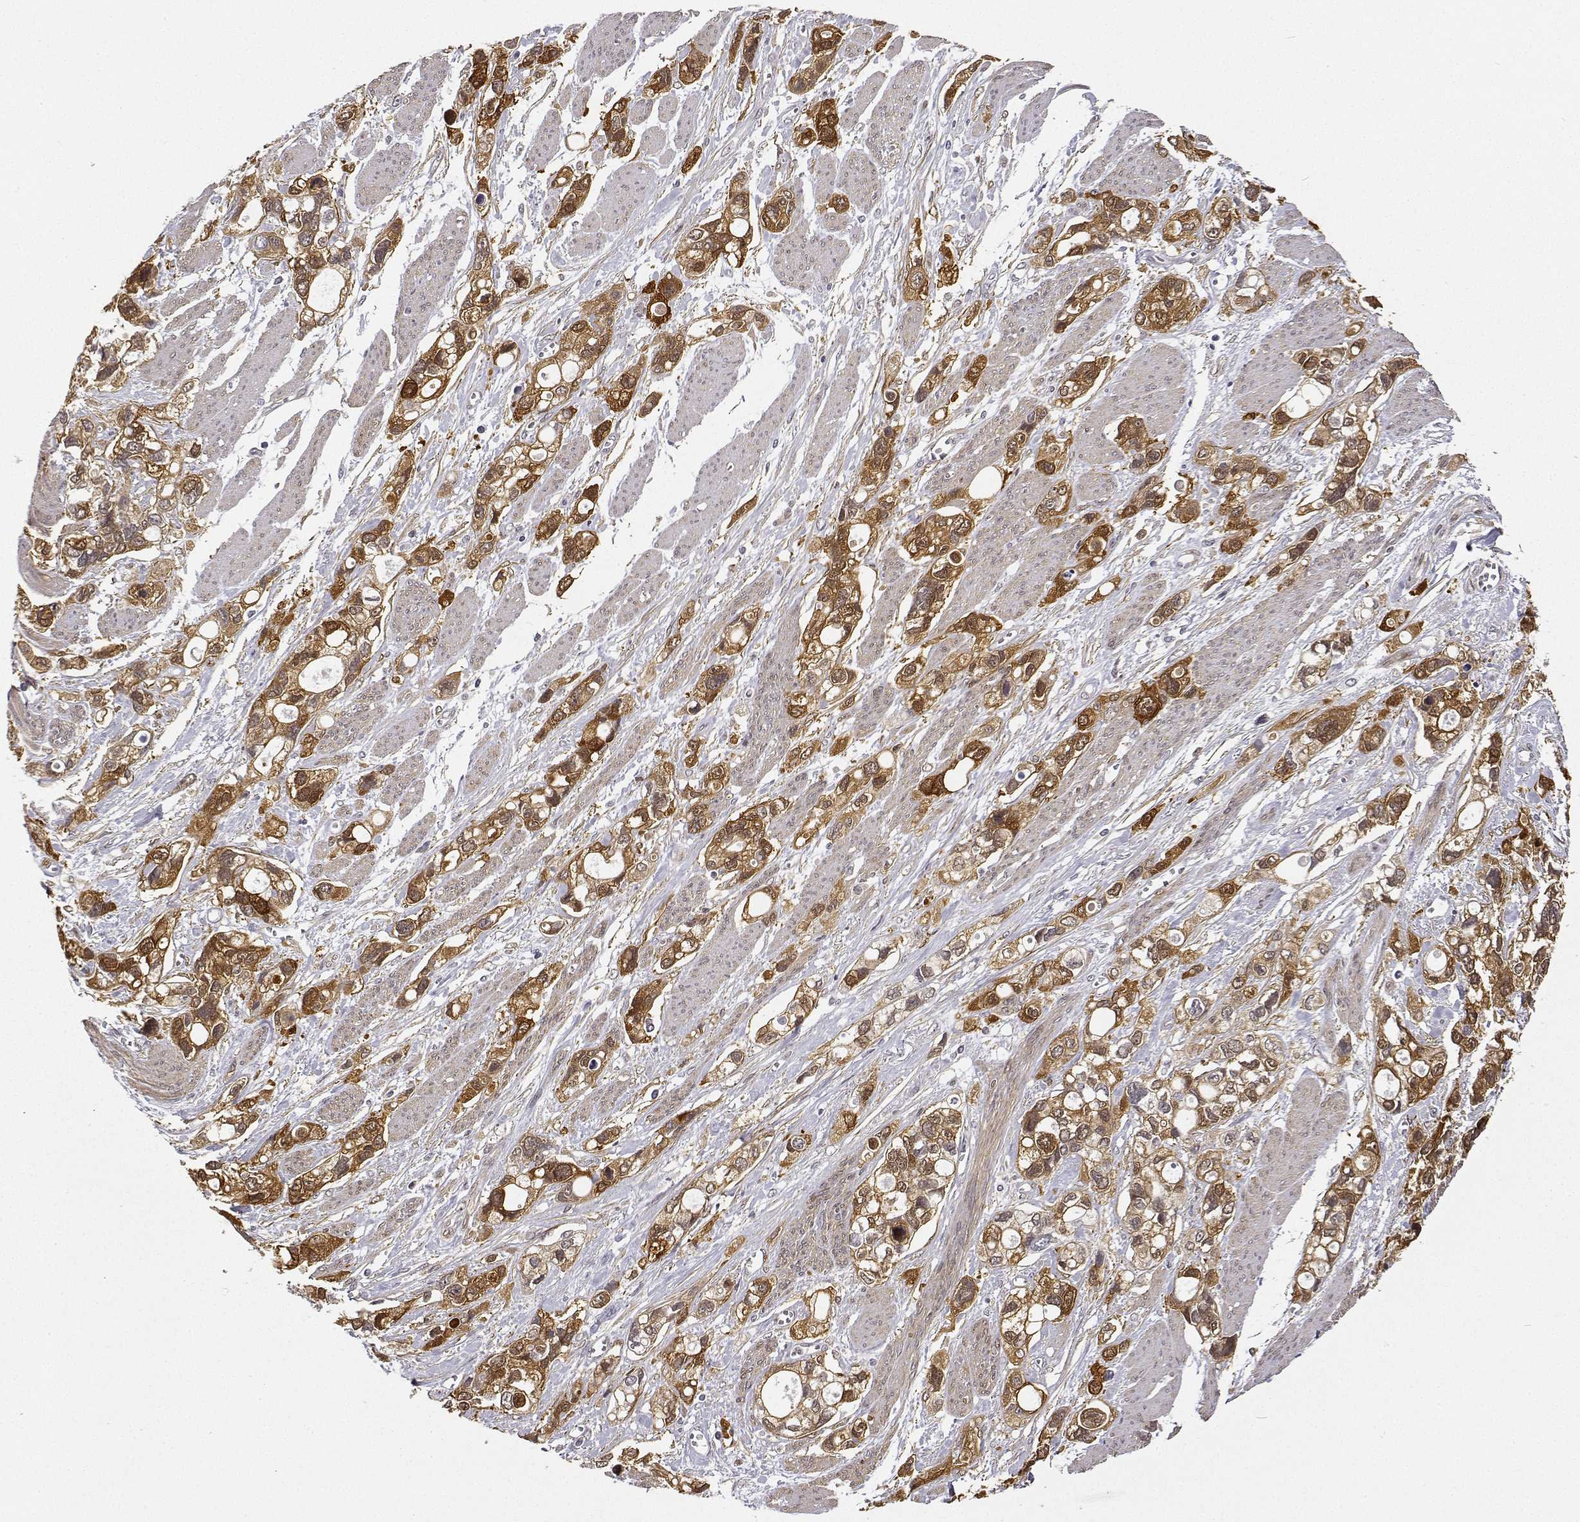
{"staining": {"intensity": "moderate", "quantity": ">75%", "location": "cytoplasmic/membranous"}, "tissue": "stomach cancer", "cell_type": "Tumor cells", "image_type": "cancer", "snomed": [{"axis": "morphology", "description": "Adenocarcinoma, NOS"}, {"axis": "topography", "description": "Stomach, upper"}], "caption": "Tumor cells reveal moderate cytoplasmic/membranous expression in about >75% of cells in stomach adenocarcinoma.", "gene": "PHGDH", "patient": {"sex": "female", "age": 81}}